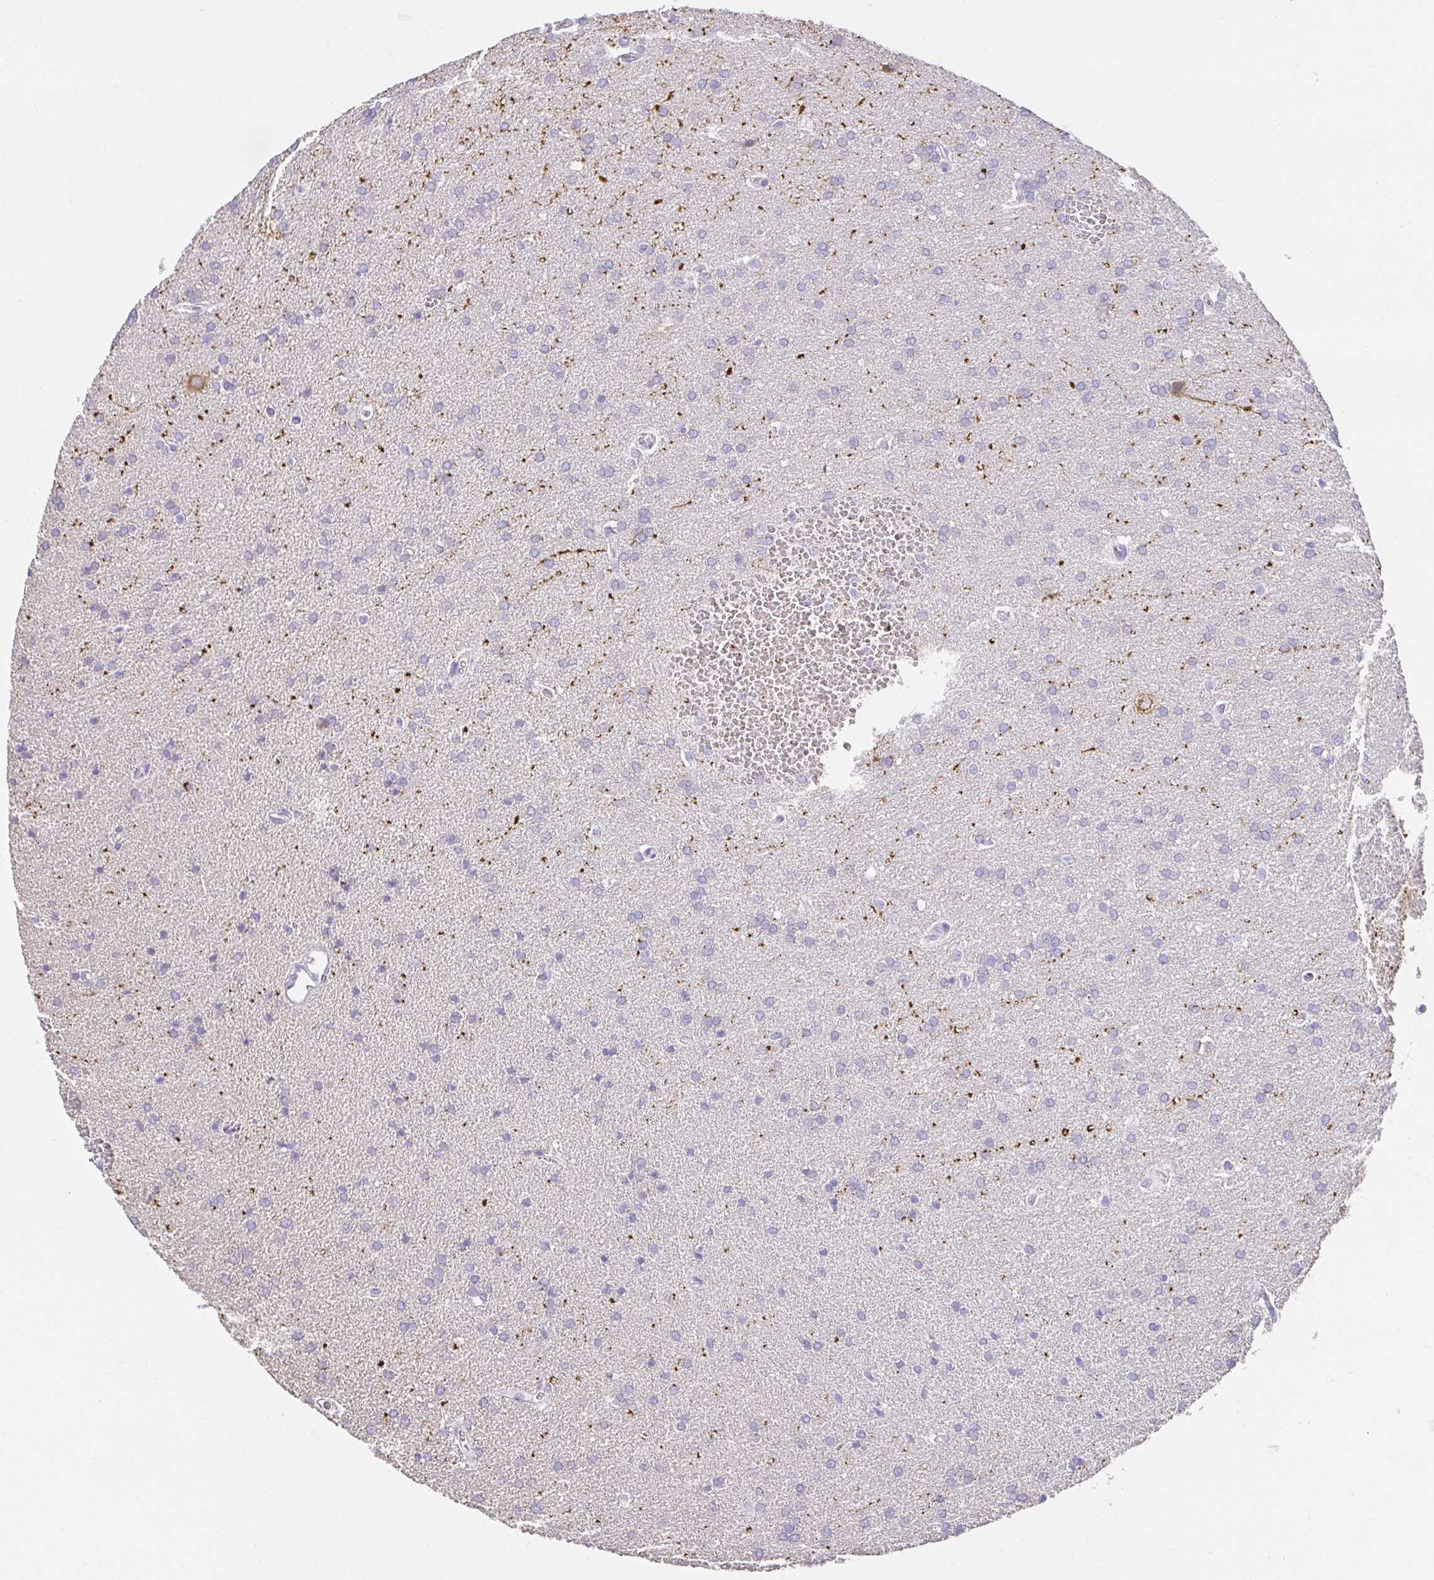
{"staining": {"intensity": "negative", "quantity": "none", "location": "none"}, "tissue": "glioma", "cell_type": "Tumor cells", "image_type": "cancer", "snomed": [{"axis": "morphology", "description": "Glioma, malignant, Low grade"}, {"axis": "topography", "description": "Brain"}], "caption": "Immunohistochemistry (IHC) of human glioma exhibits no positivity in tumor cells. (DAB (3,3'-diaminobenzidine) immunohistochemistry with hematoxylin counter stain).", "gene": "VGLL1", "patient": {"sex": "female", "age": 34}}